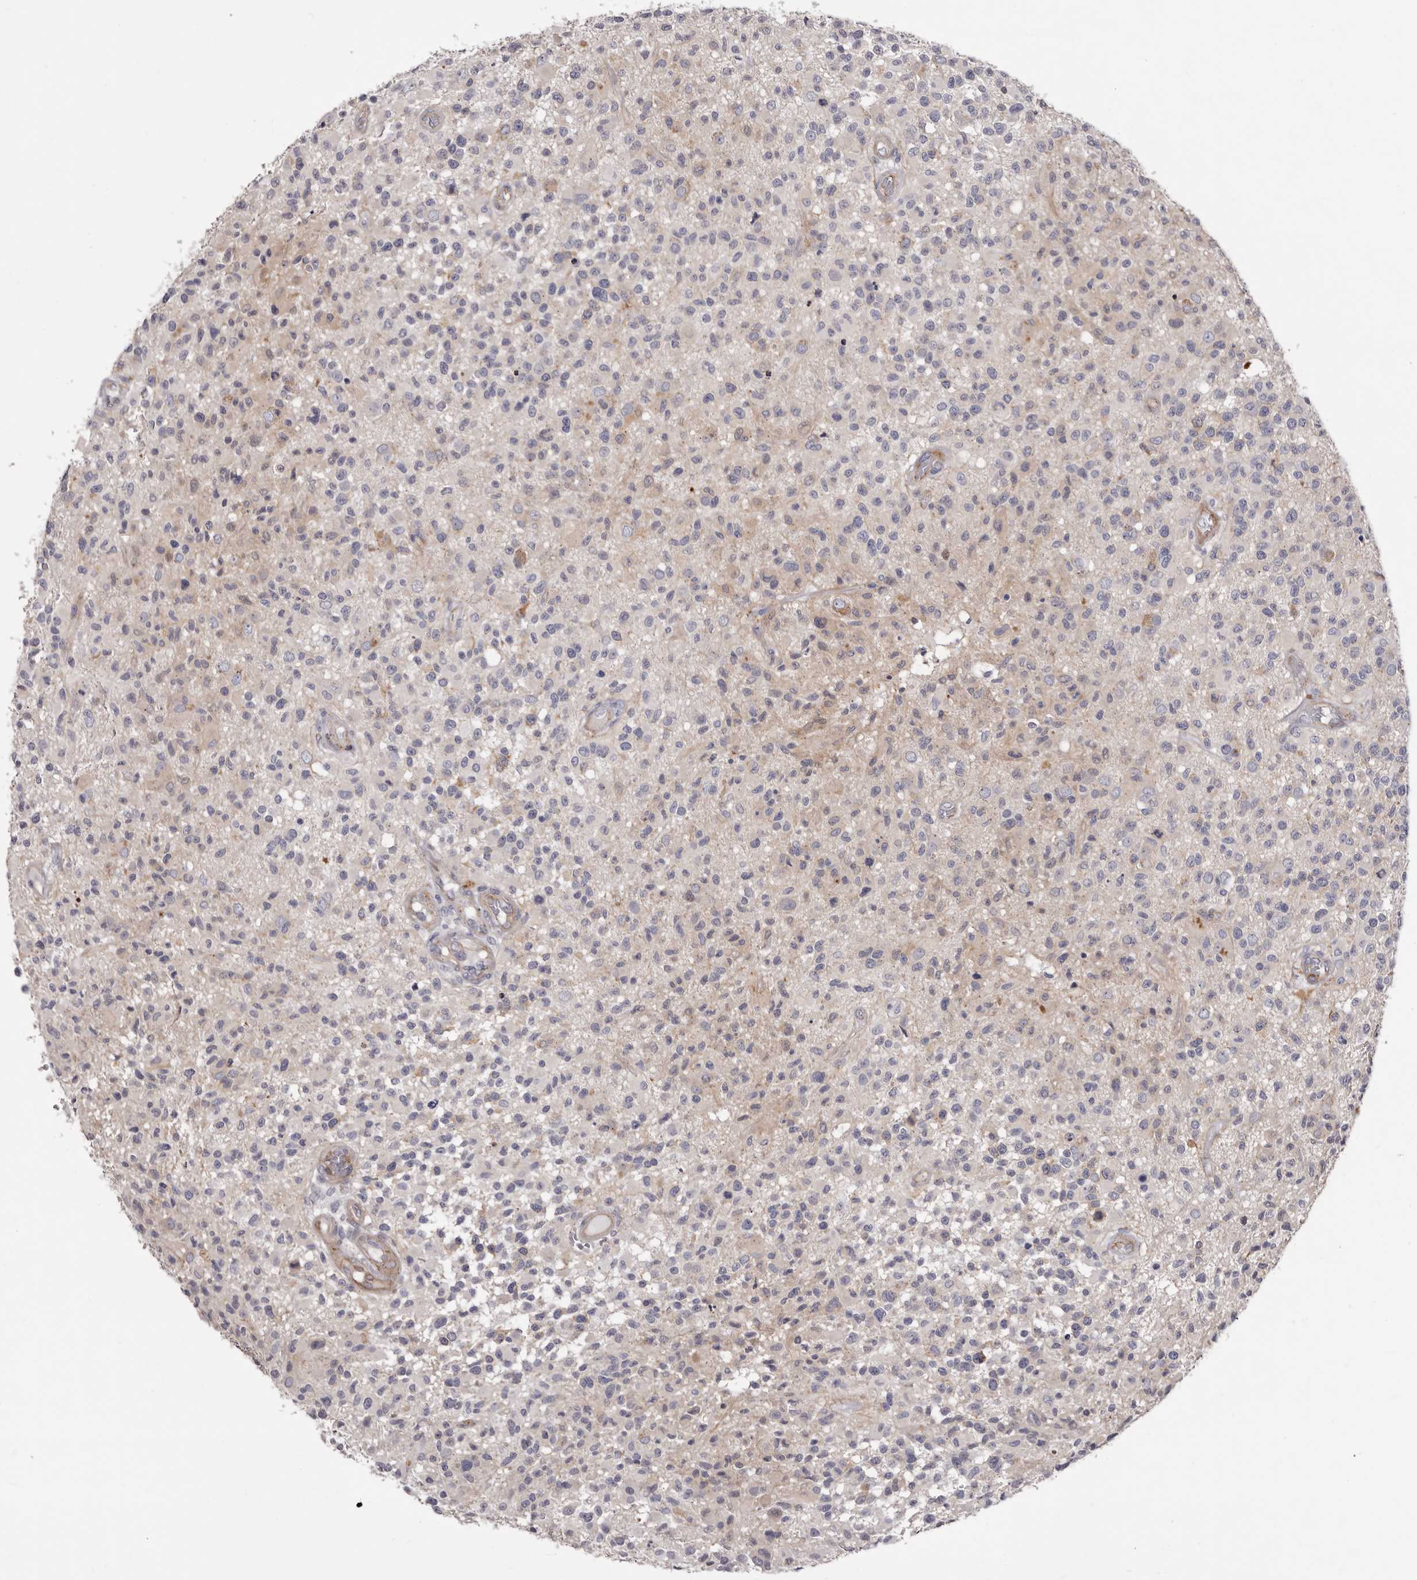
{"staining": {"intensity": "weak", "quantity": "<25%", "location": "cytoplasmic/membranous"}, "tissue": "glioma", "cell_type": "Tumor cells", "image_type": "cancer", "snomed": [{"axis": "morphology", "description": "Glioma, malignant, High grade"}, {"axis": "morphology", "description": "Glioblastoma, NOS"}, {"axis": "topography", "description": "Brain"}], "caption": "Tumor cells are negative for brown protein staining in glioma.", "gene": "PEG10", "patient": {"sex": "male", "age": 60}}